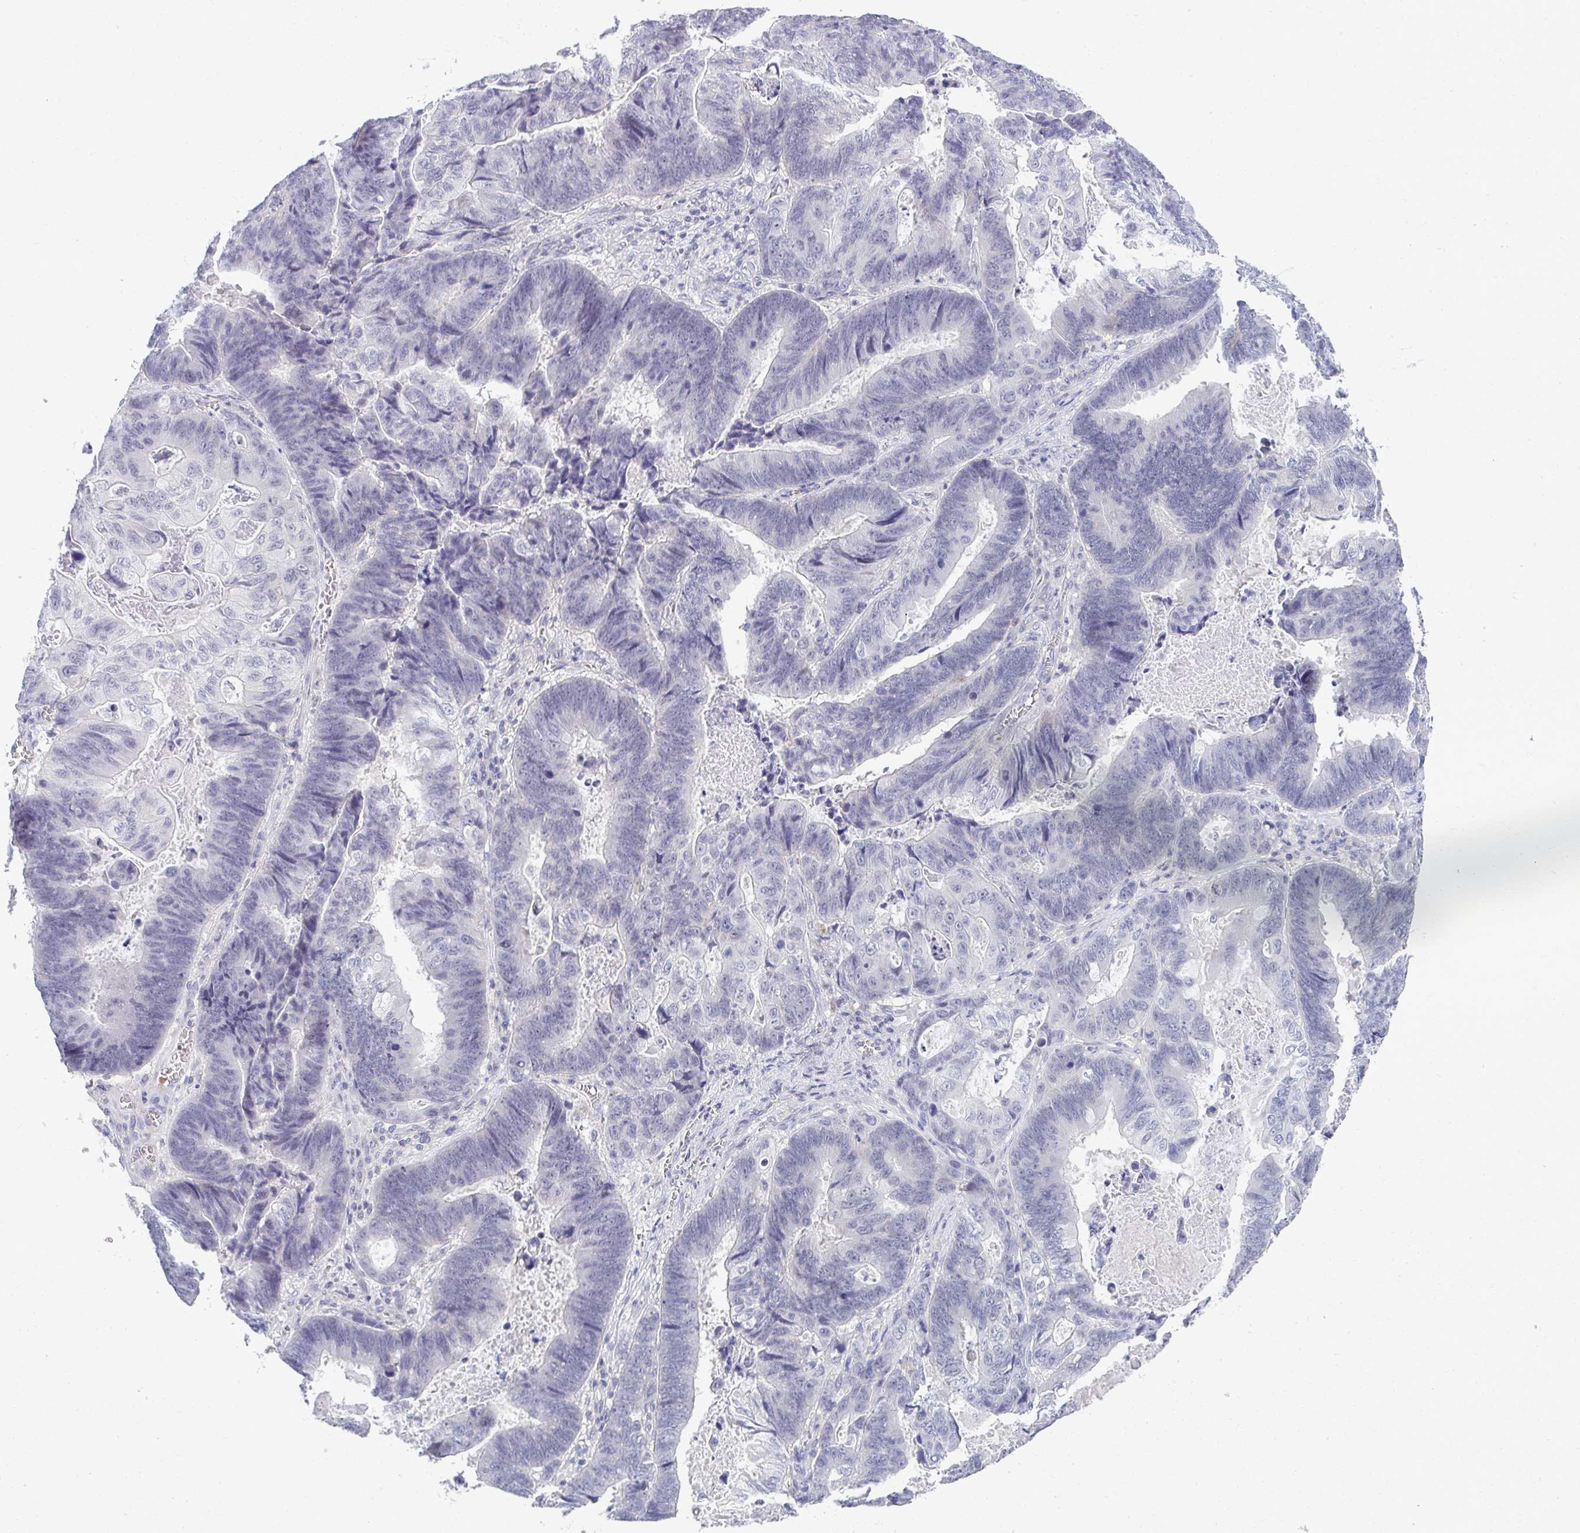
{"staining": {"intensity": "negative", "quantity": "none", "location": "none"}, "tissue": "lung cancer", "cell_type": "Tumor cells", "image_type": "cancer", "snomed": [{"axis": "morphology", "description": "Aneuploidy"}, {"axis": "morphology", "description": "Adenocarcinoma, NOS"}, {"axis": "morphology", "description": "Adenocarcinoma primary or metastatic"}, {"axis": "topography", "description": "Lung"}], "caption": "DAB (3,3'-diaminobenzidine) immunohistochemical staining of adenocarcinoma (lung) exhibits no significant expression in tumor cells. (DAB immunohistochemistry (IHC) visualized using brightfield microscopy, high magnification).", "gene": "TMEM82", "patient": {"sex": "female", "age": 75}}